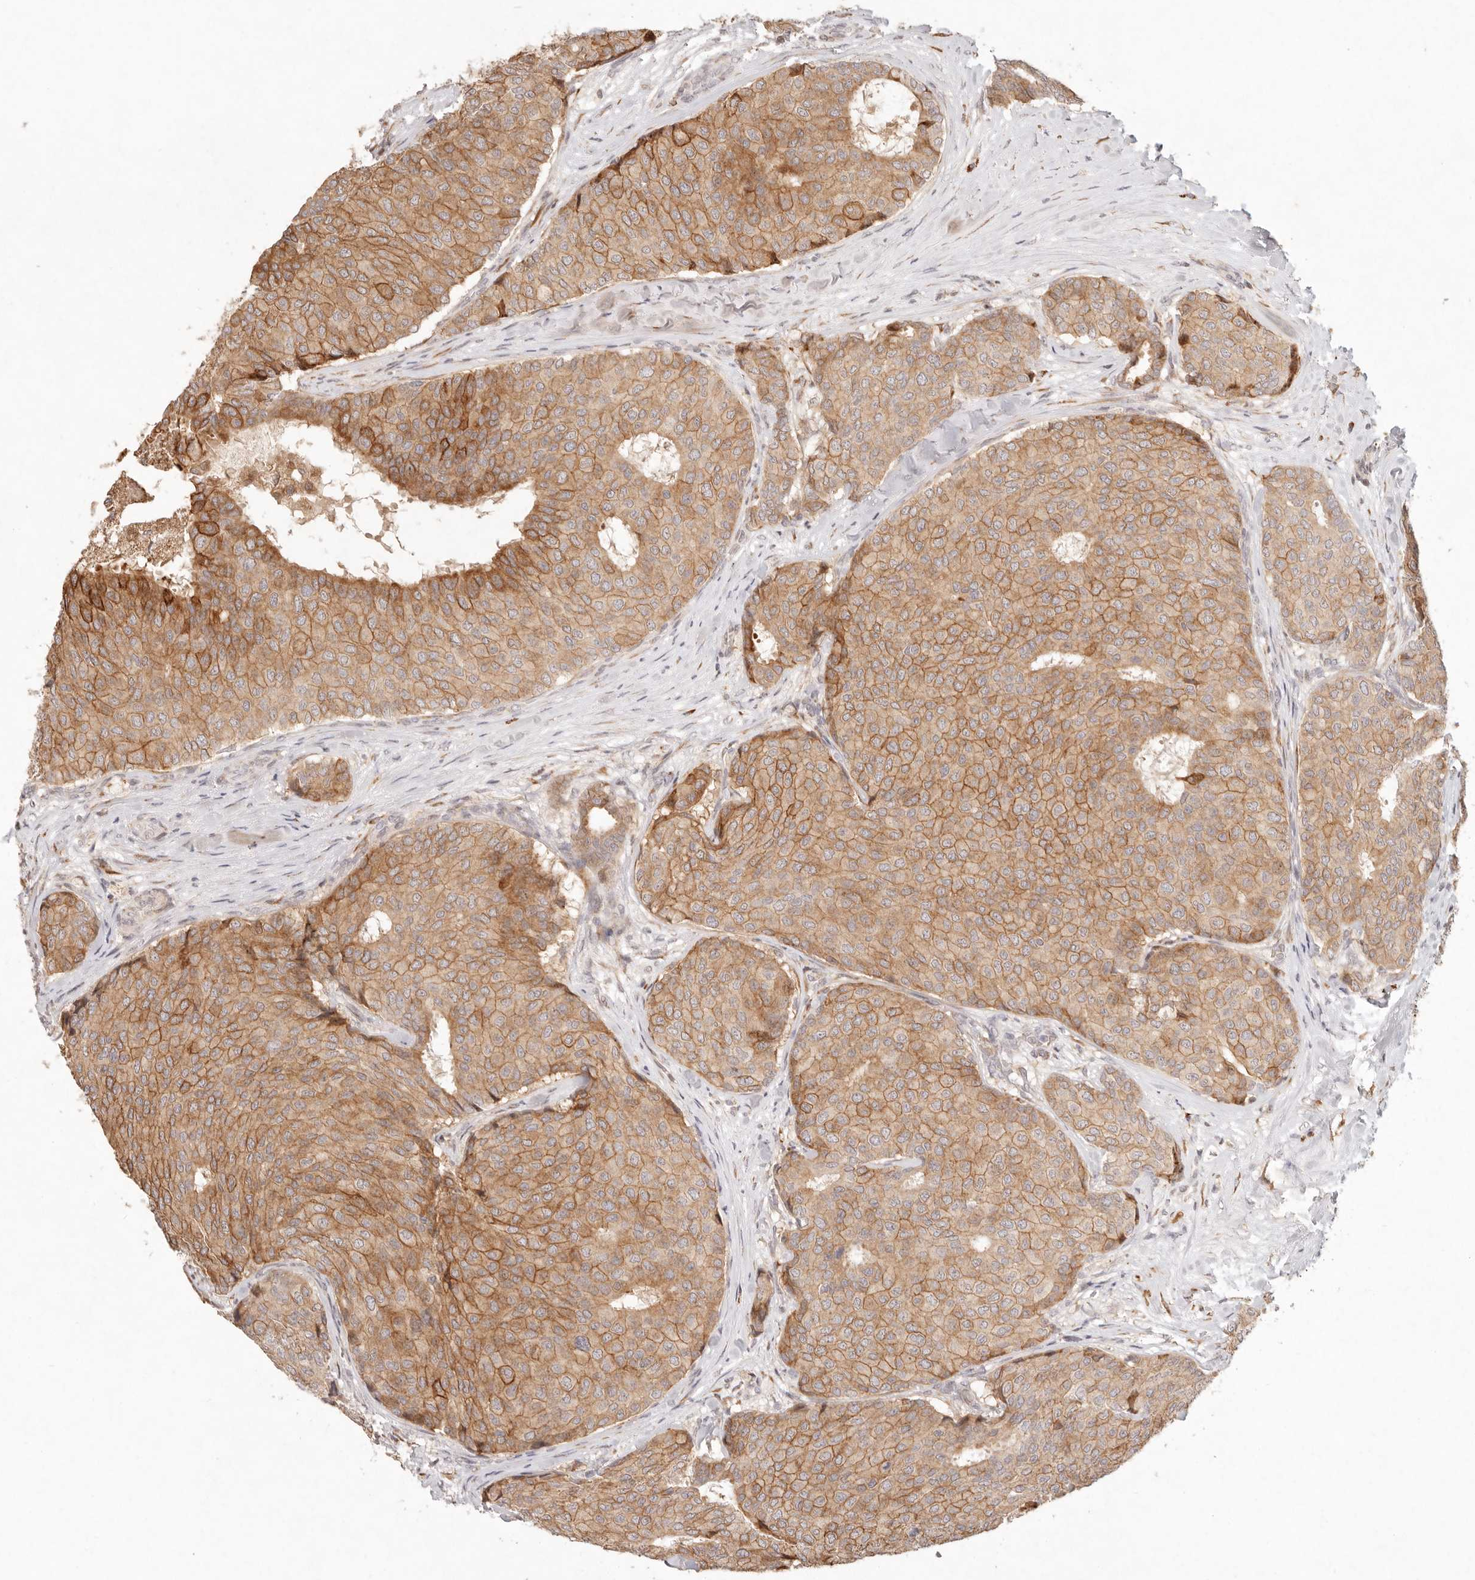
{"staining": {"intensity": "moderate", "quantity": ">75%", "location": "cytoplasmic/membranous"}, "tissue": "breast cancer", "cell_type": "Tumor cells", "image_type": "cancer", "snomed": [{"axis": "morphology", "description": "Duct carcinoma"}, {"axis": "topography", "description": "Breast"}], "caption": "IHC of human breast cancer displays medium levels of moderate cytoplasmic/membranous staining in about >75% of tumor cells. The staining is performed using DAB (3,3'-diaminobenzidine) brown chromogen to label protein expression. The nuclei are counter-stained blue using hematoxylin.", "gene": "C1orf127", "patient": {"sex": "female", "age": 75}}